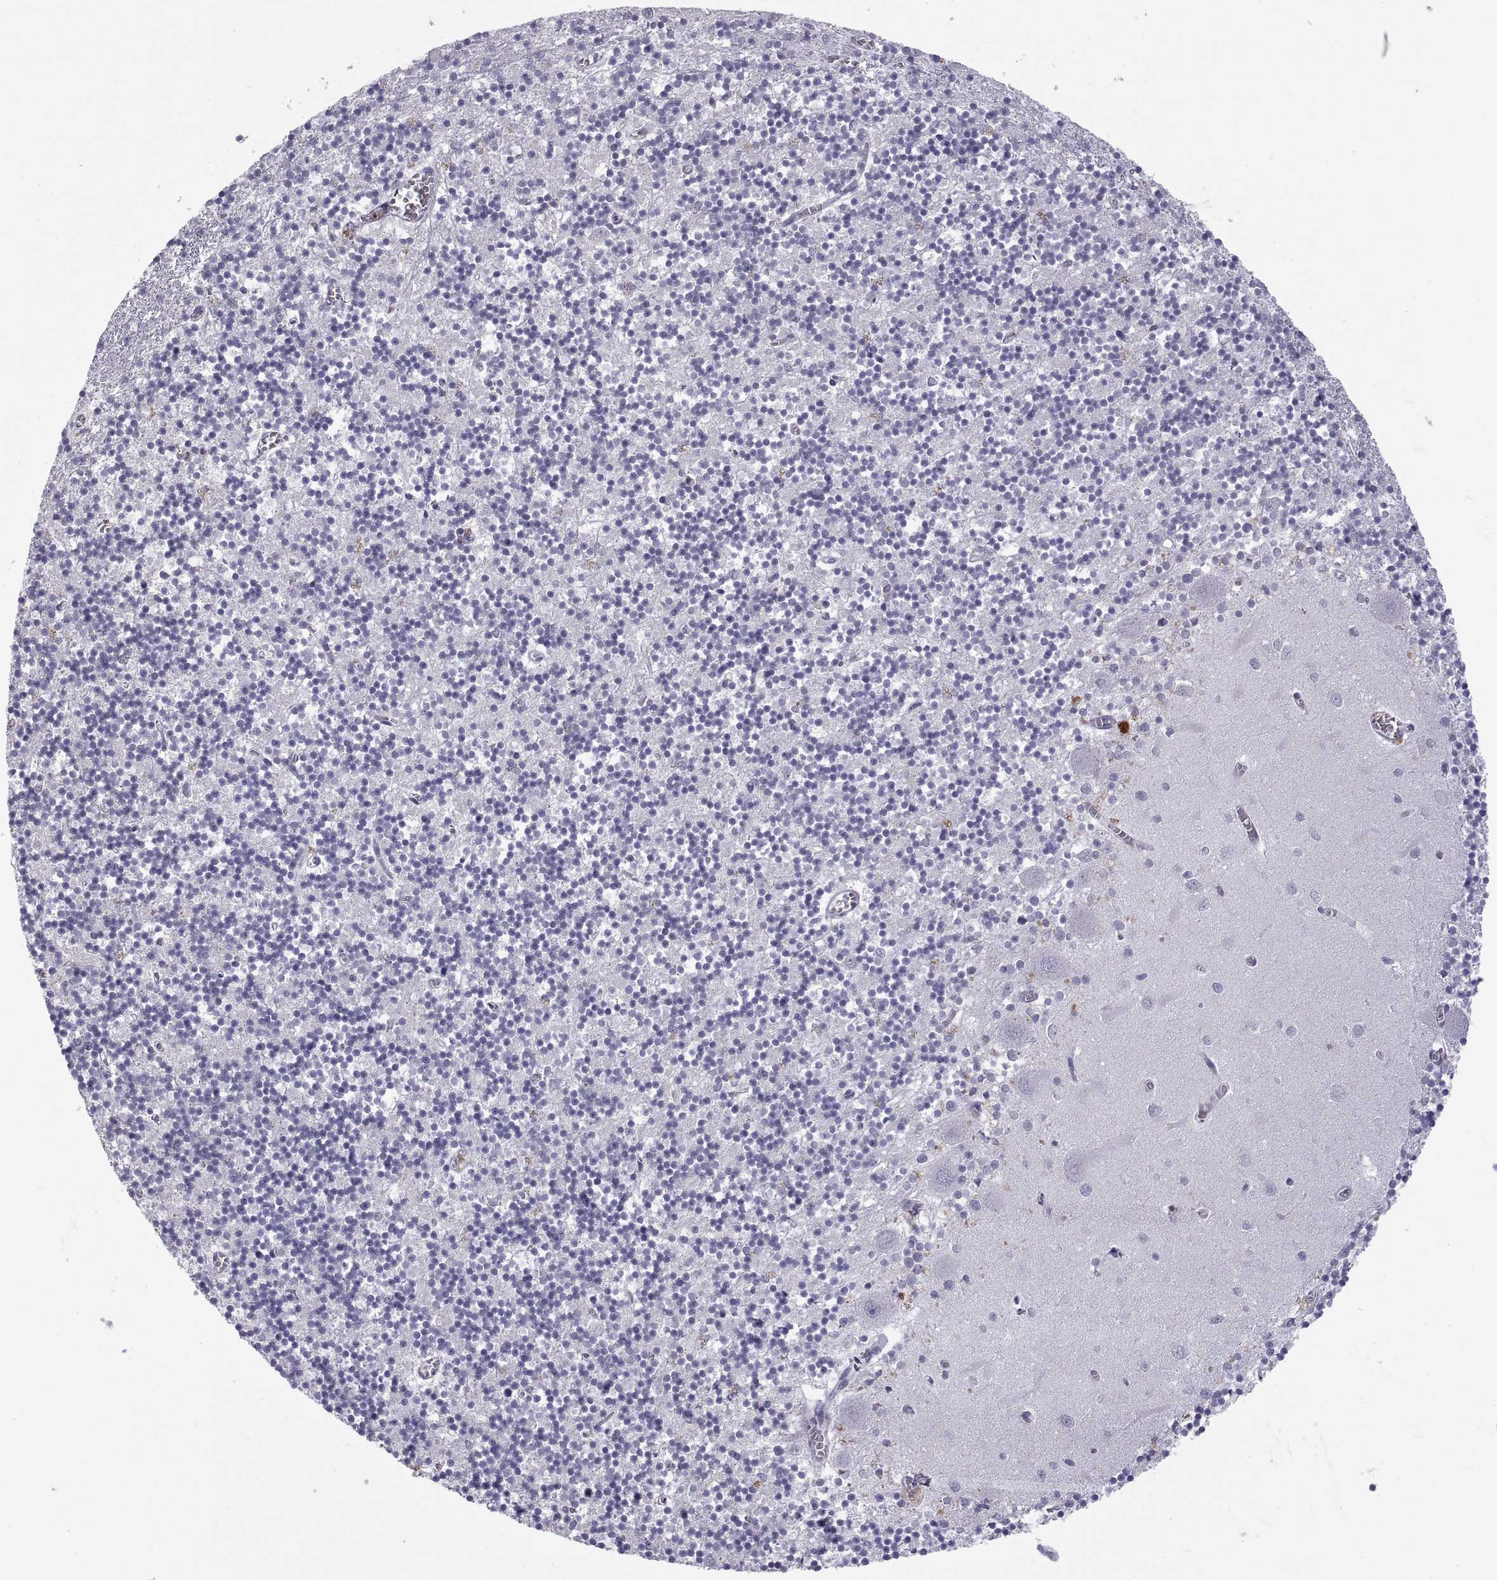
{"staining": {"intensity": "negative", "quantity": "none", "location": "none"}, "tissue": "cerebellum", "cell_type": "Cells in granular layer", "image_type": "normal", "snomed": [{"axis": "morphology", "description": "Normal tissue, NOS"}, {"axis": "topography", "description": "Cerebellum"}], "caption": "Immunohistochemistry (IHC) image of normal human cerebellum stained for a protein (brown), which reveals no positivity in cells in granular layer.", "gene": "RGS19", "patient": {"sex": "female", "age": 64}}